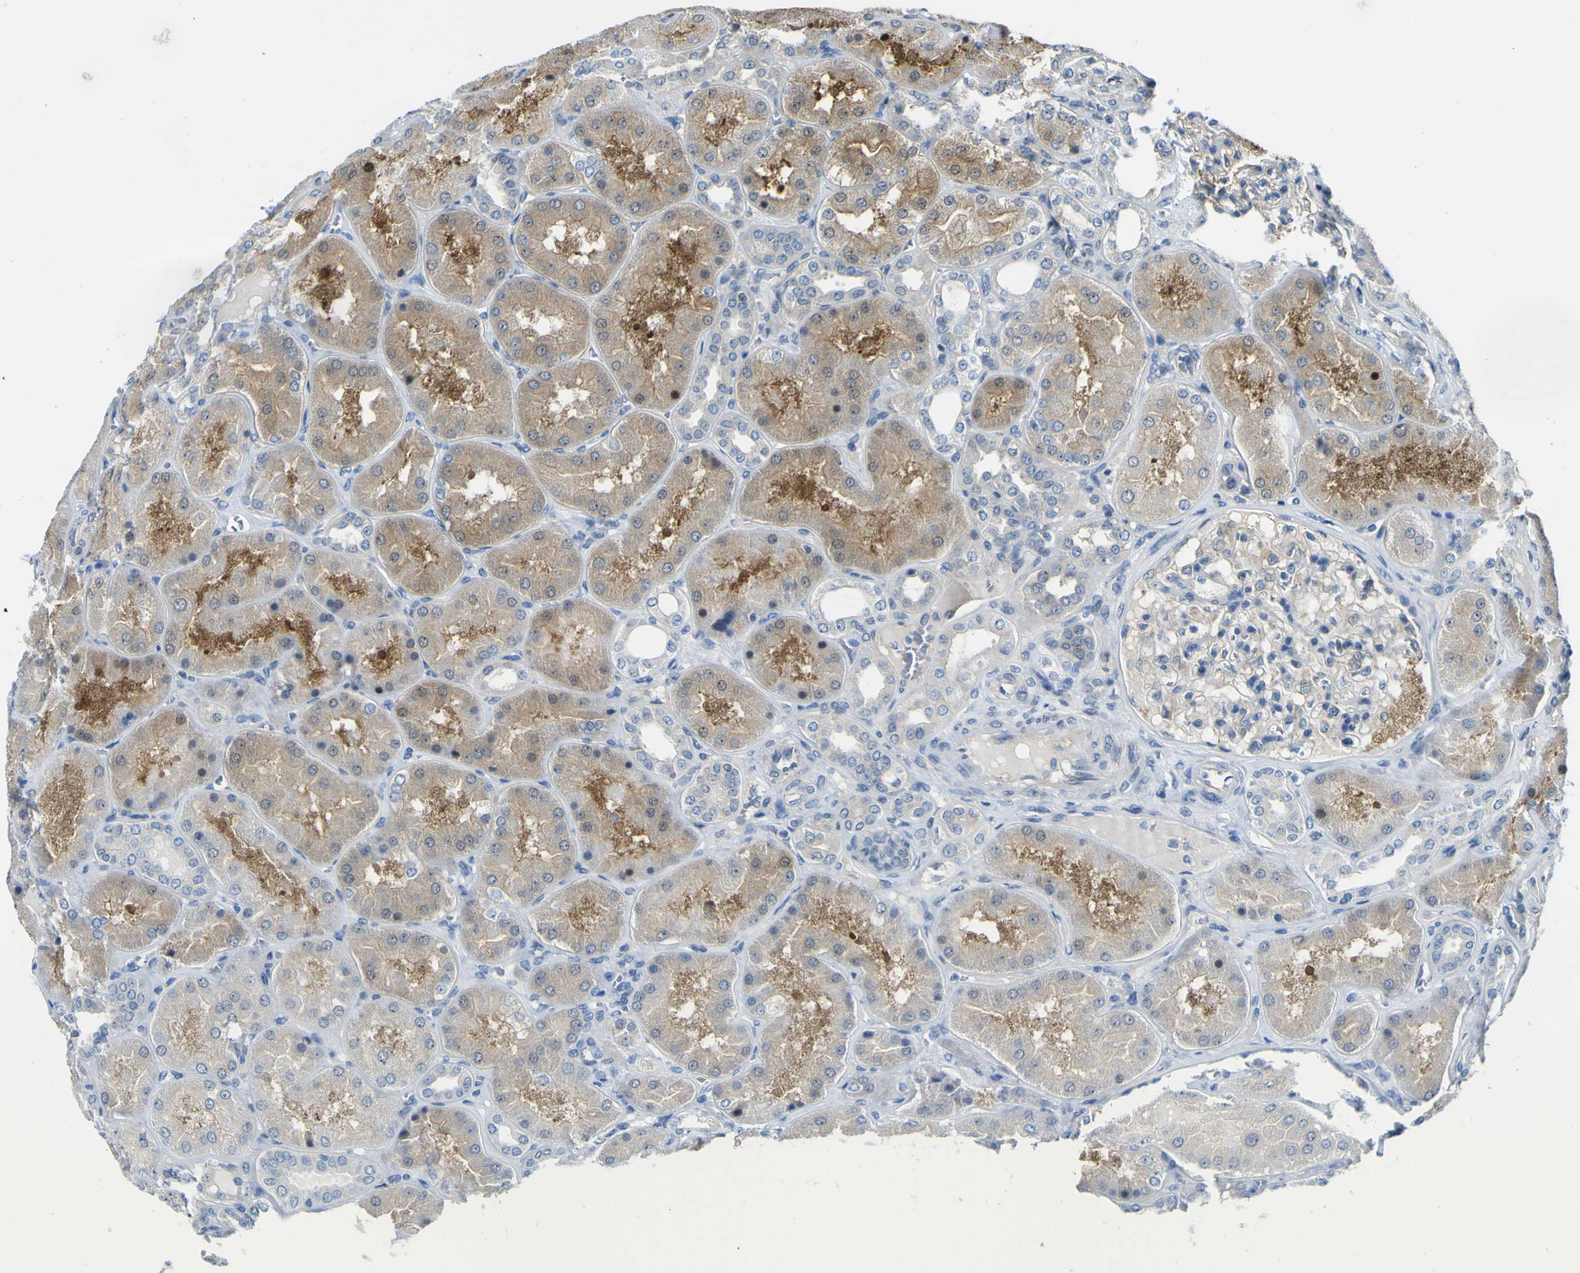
{"staining": {"intensity": "strong", "quantity": "<25%", "location": "cytoplasmic/membranous"}, "tissue": "kidney", "cell_type": "Cells in glomeruli", "image_type": "normal", "snomed": [{"axis": "morphology", "description": "Normal tissue, NOS"}, {"axis": "topography", "description": "Kidney"}], "caption": "Protein staining of benign kidney reveals strong cytoplasmic/membranous expression in approximately <25% of cells in glomeruli. (DAB (3,3'-diaminobenzidine) IHC with brightfield microscopy, high magnification).", "gene": "KDM7A", "patient": {"sex": "female", "age": 56}}